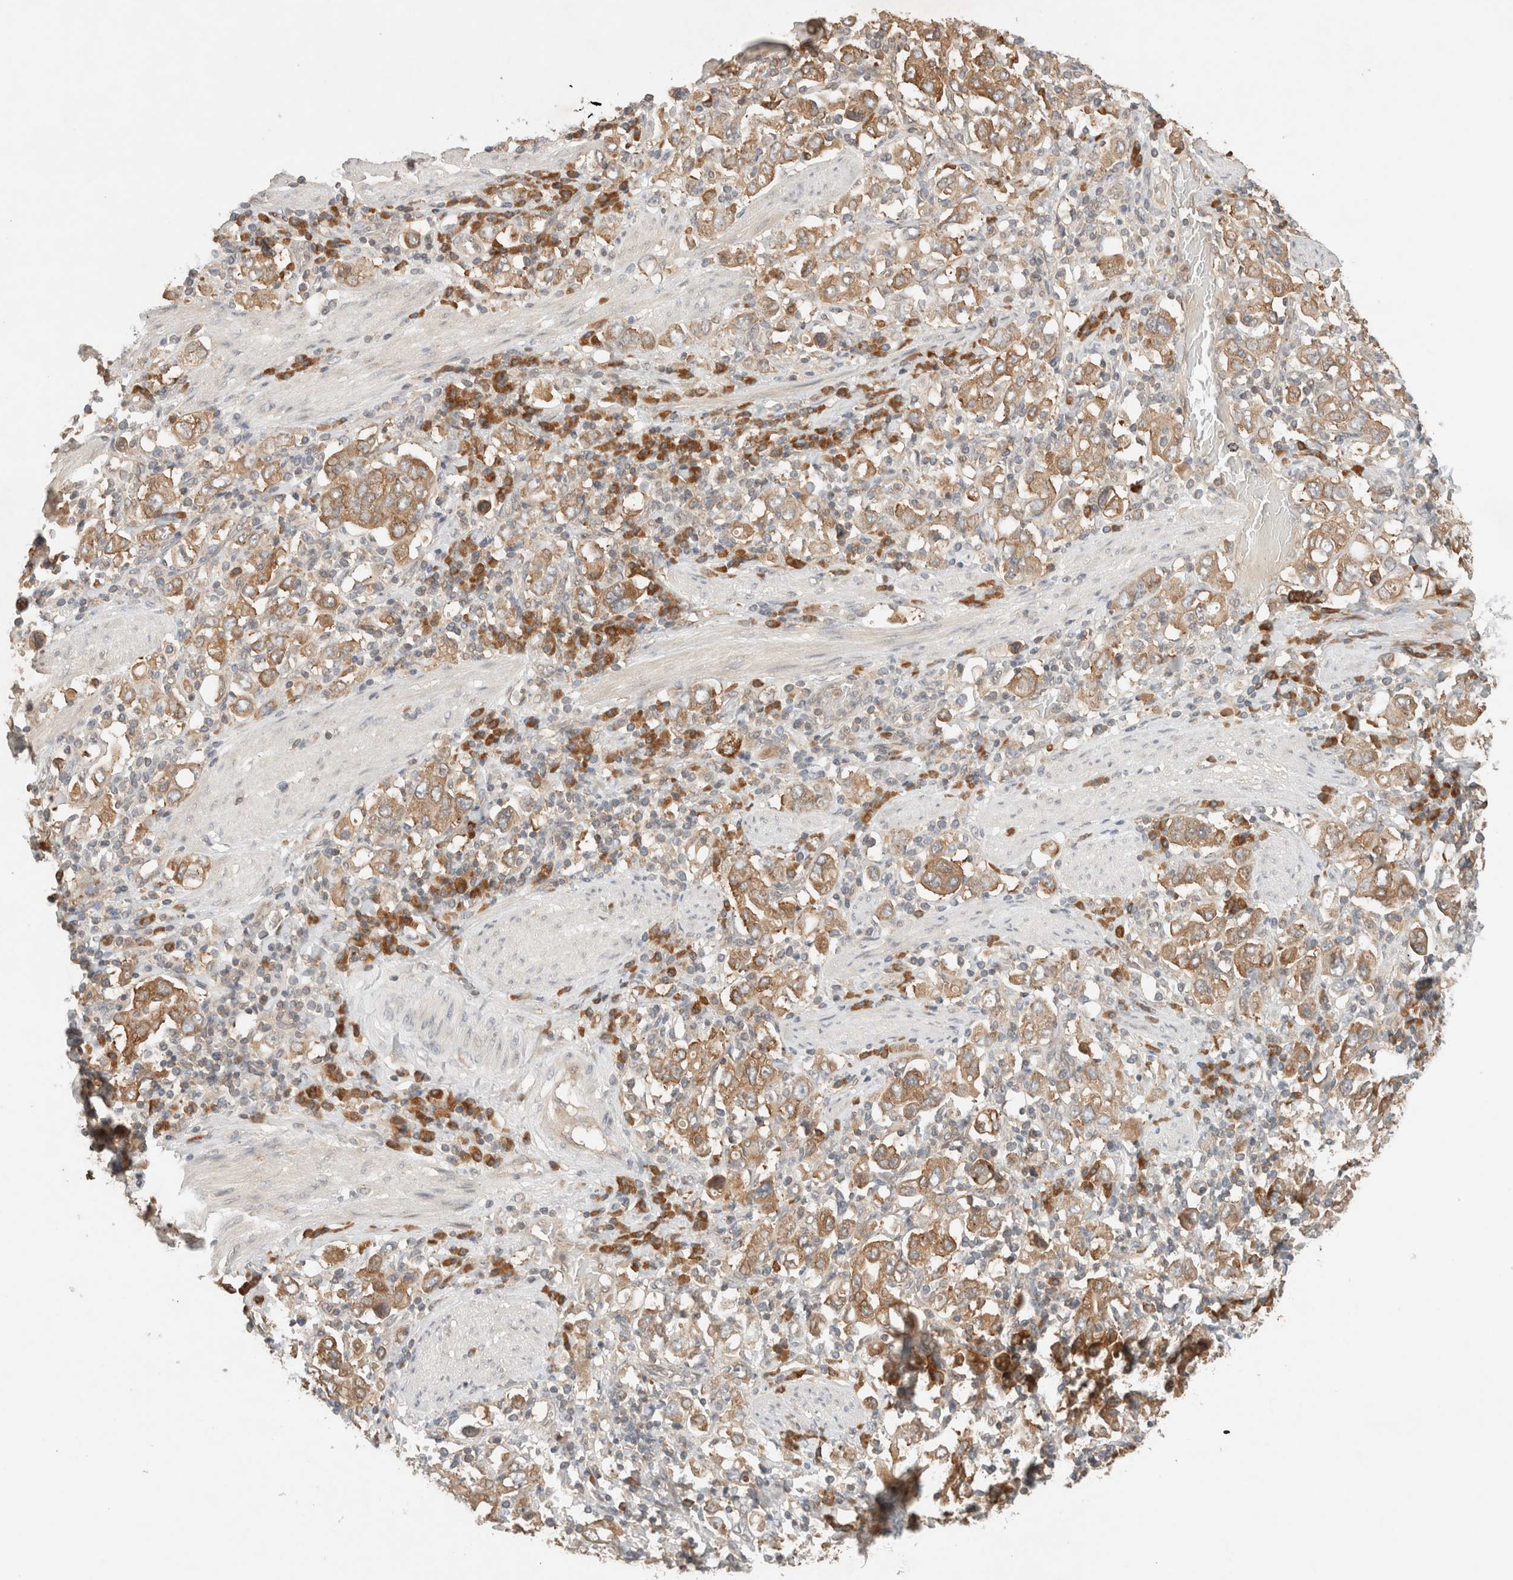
{"staining": {"intensity": "moderate", "quantity": ">75%", "location": "cytoplasmic/membranous"}, "tissue": "stomach cancer", "cell_type": "Tumor cells", "image_type": "cancer", "snomed": [{"axis": "morphology", "description": "Adenocarcinoma, NOS"}, {"axis": "topography", "description": "Stomach, upper"}], "caption": "Human stomach cancer stained for a protein (brown) shows moderate cytoplasmic/membranous positive positivity in approximately >75% of tumor cells.", "gene": "ARFGEF2", "patient": {"sex": "male", "age": 62}}